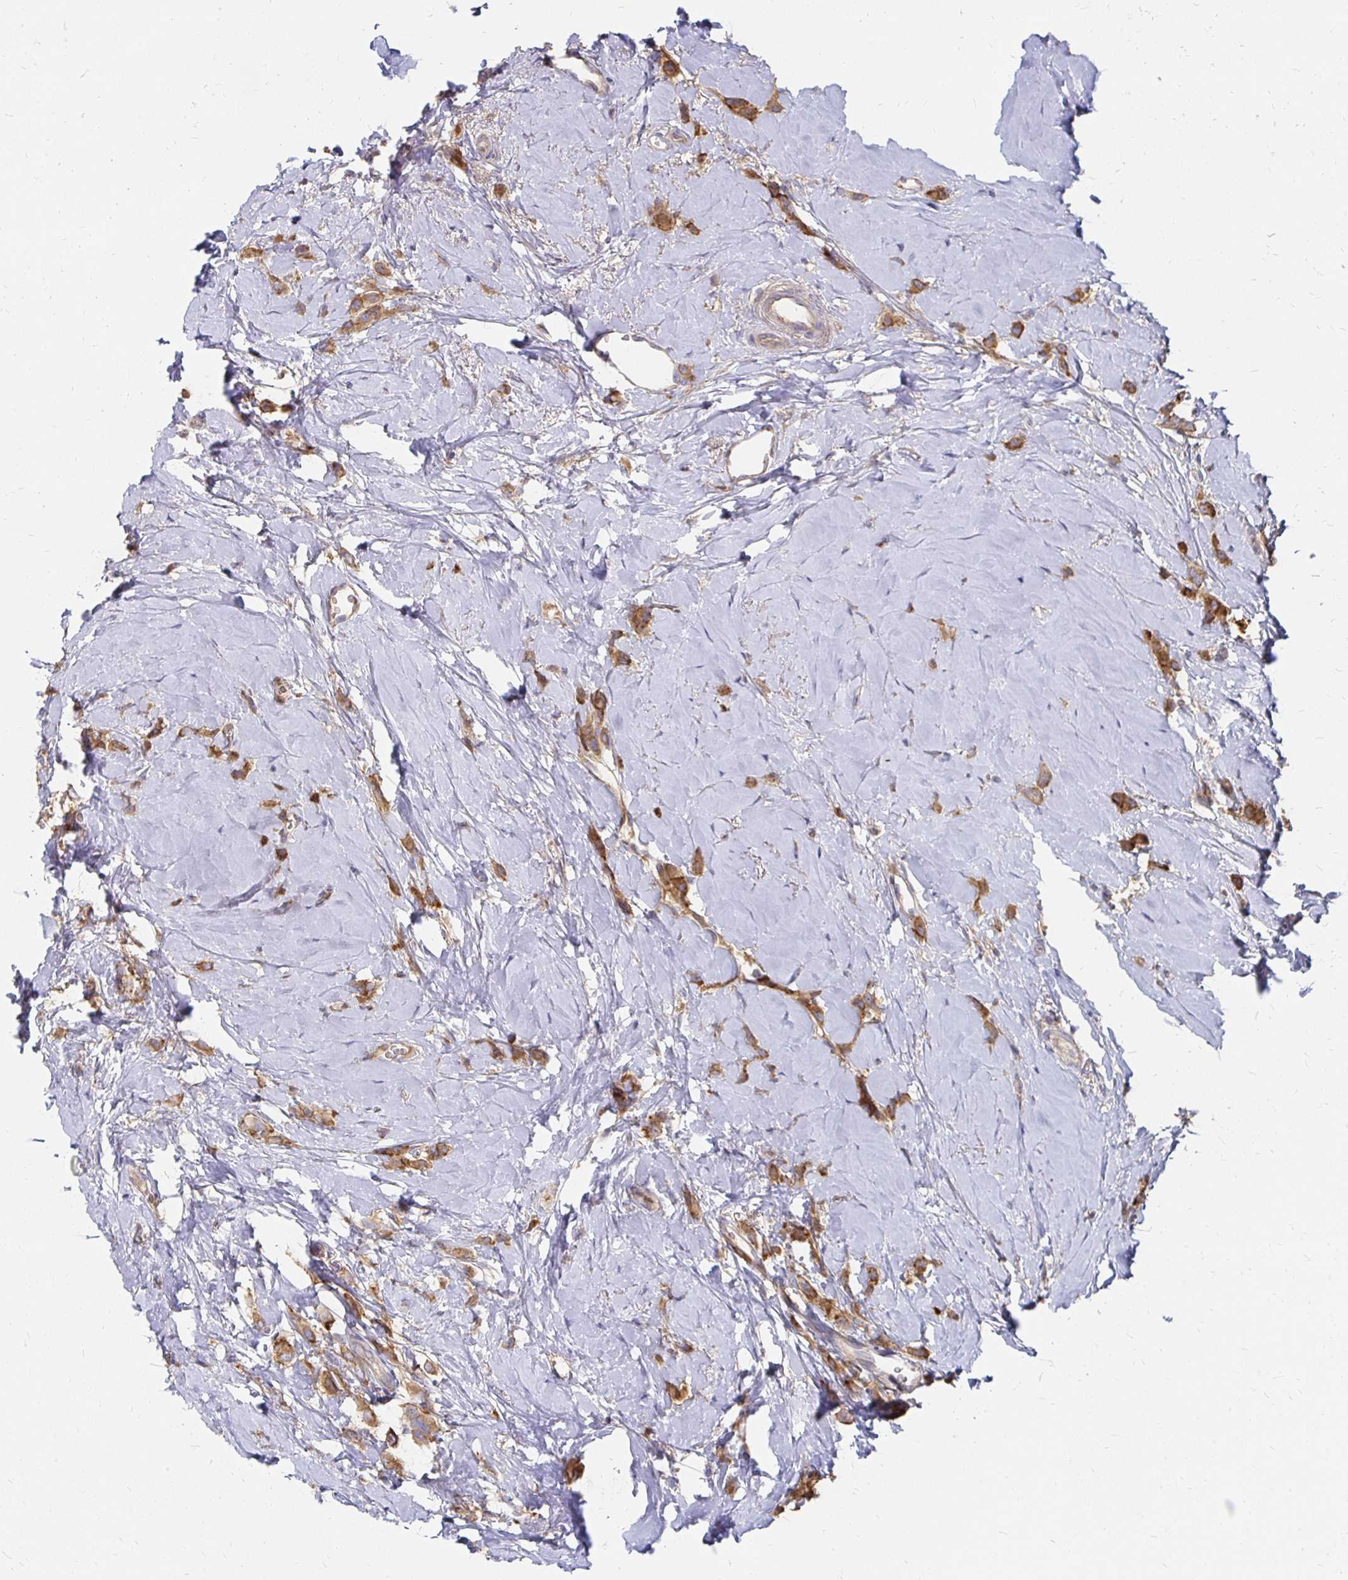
{"staining": {"intensity": "moderate", "quantity": ">75%", "location": "cytoplasmic/membranous"}, "tissue": "breast cancer", "cell_type": "Tumor cells", "image_type": "cancer", "snomed": [{"axis": "morphology", "description": "Lobular carcinoma"}, {"axis": "topography", "description": "Breast"}], "caption": "The micrograph reveals staining of lobular carcinoma (breast), revealing moderate cytoplasmic/membranous protein staining (brown color) within tumor cells.", "gene": "NCSTN", "patient": {"sex": "female", "age": 66}}